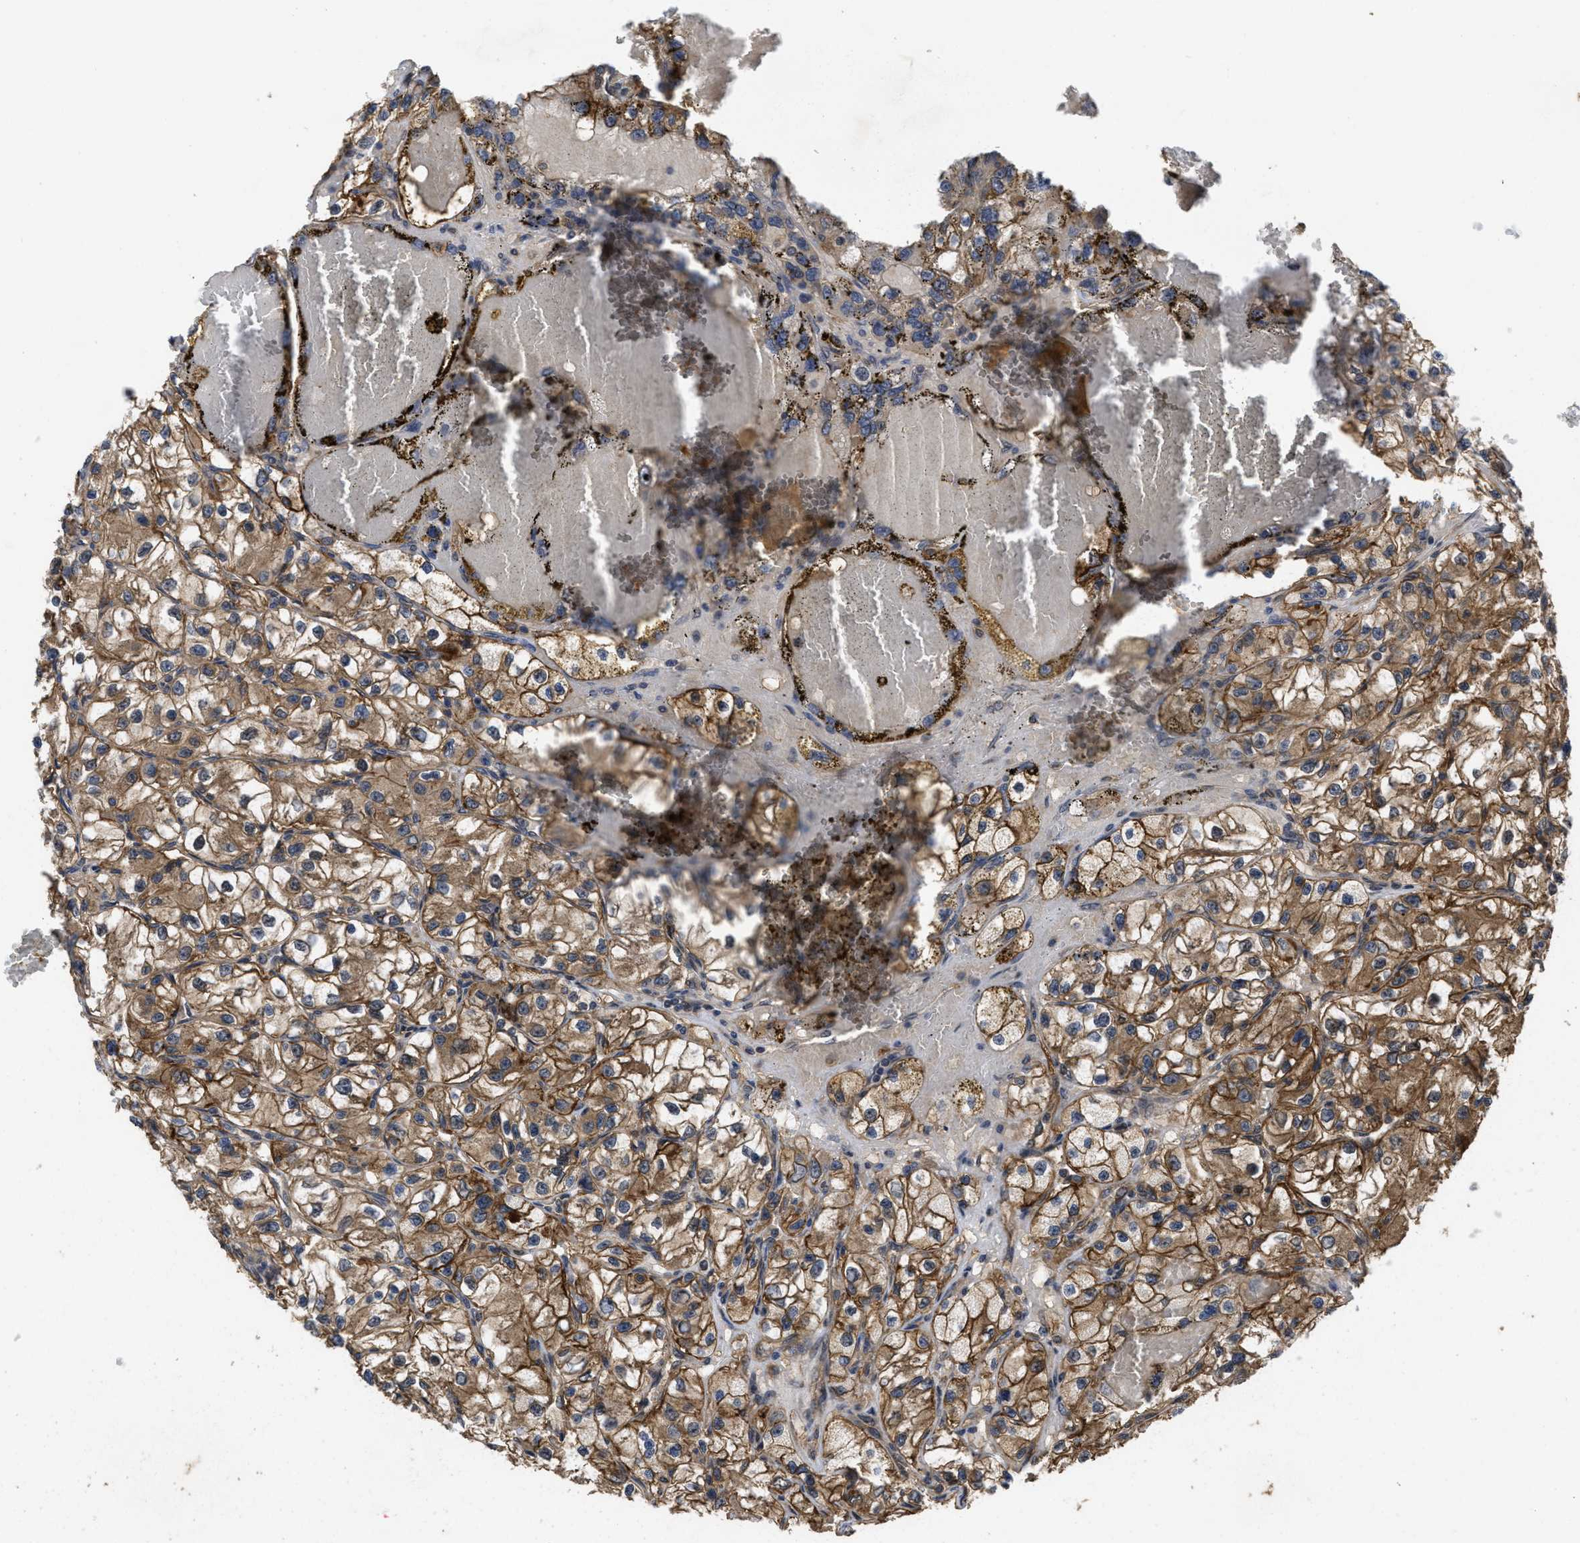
{"staining": {"intensity": "moderate", "quantity": ">75%", "location": "cytoplasmic/membranous"}, "tissue": "renal cancer", "cell_type": "Tumor cells", "image_type": "cancer", "snomed": [{"axis": "morphology", "description": "Adenocarcinoma, NOS"}, {"axis": "topography", "description": "Kidney"}], "caption": "Renal adenocarcinoma tissue exhibits moderate cytoplasmic/membranous staining in approximately >75% of tumor cells (DAB IHC, brown staining for protein, blue staining for nuclei).", "gene": "FZD6", "patient": {"sex": "female", "age": 57}}